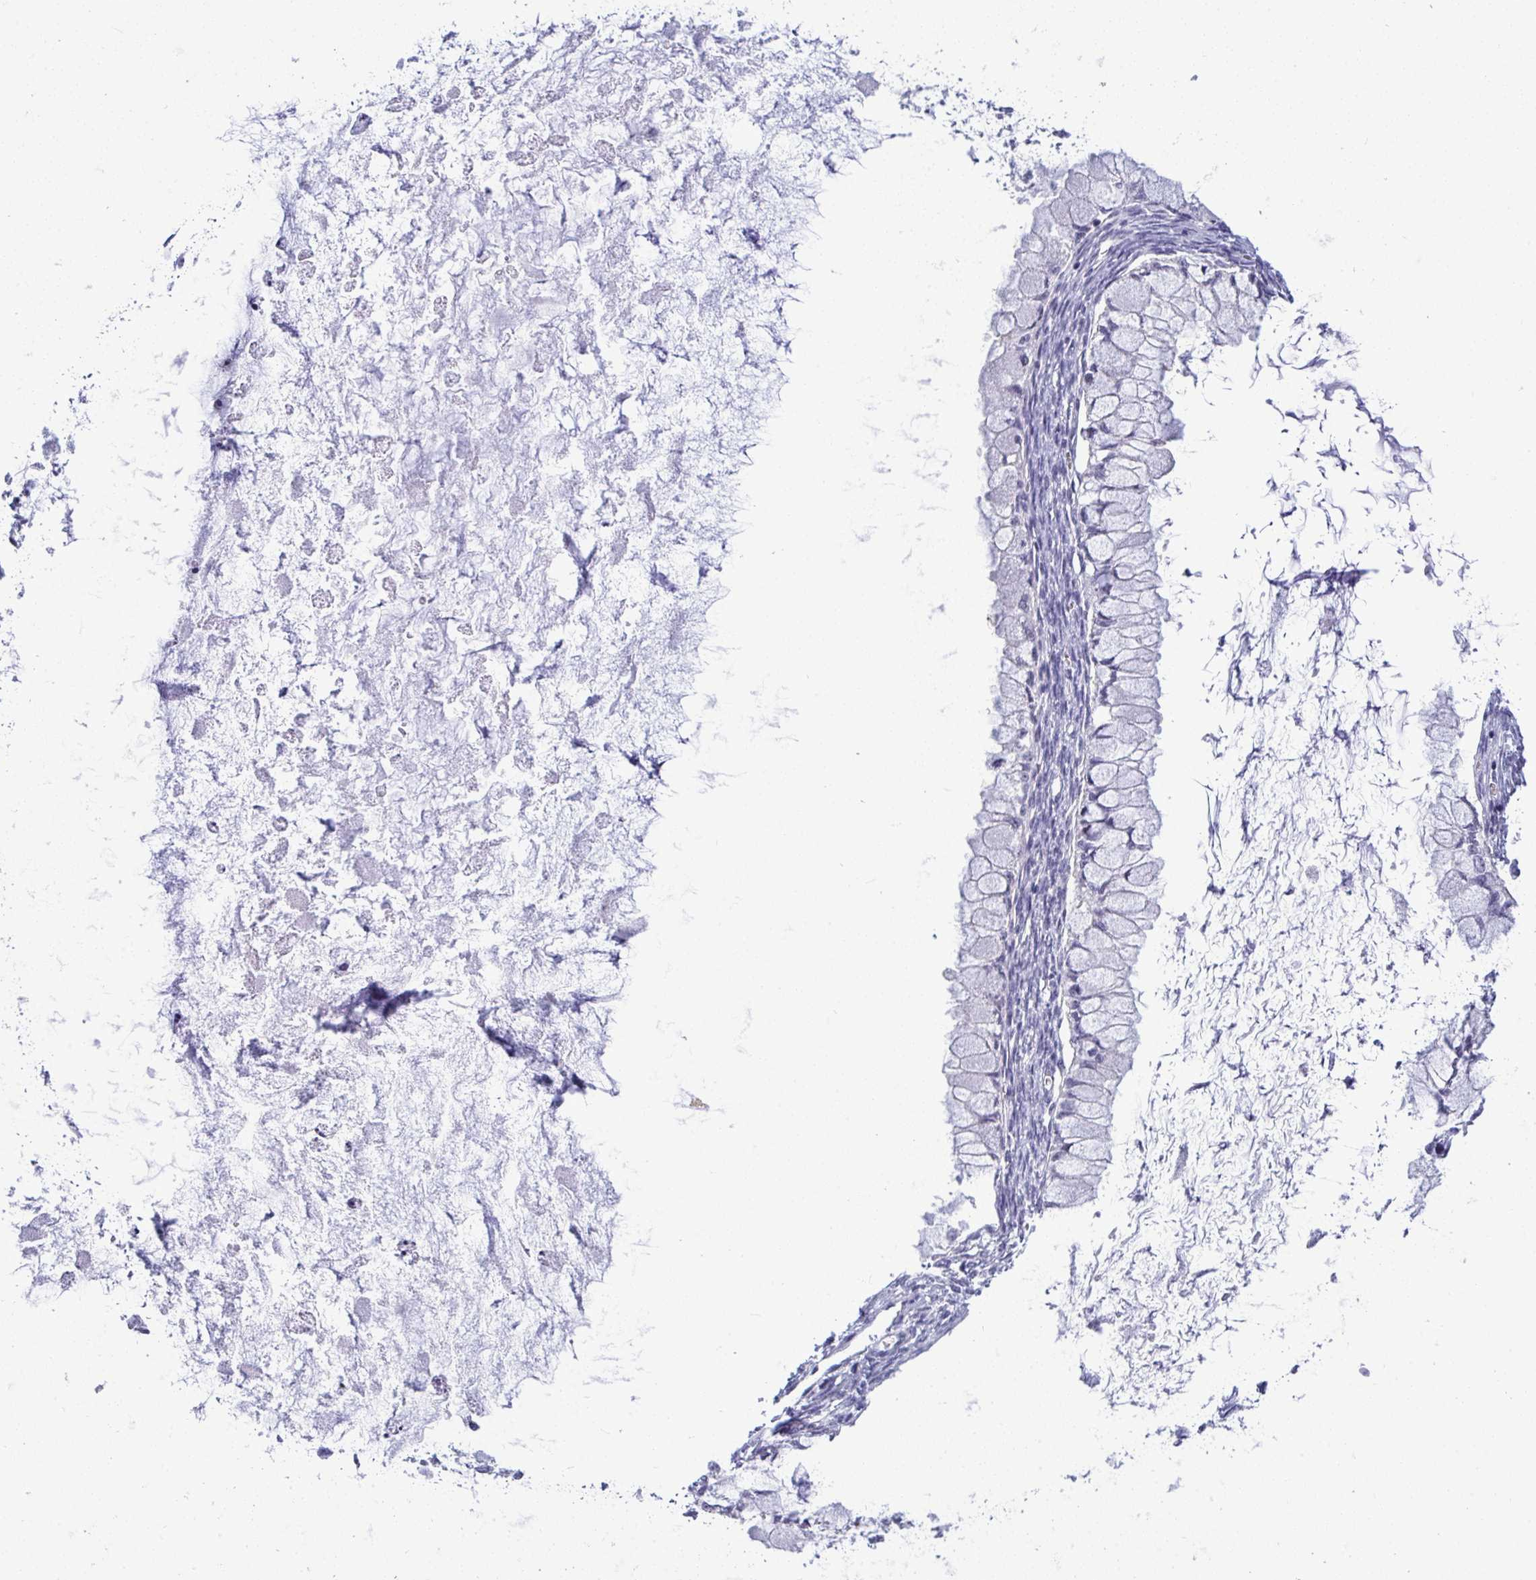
{"staining": {"intensity": "negative", "quantity": "none", "location": "none"}, "tissue": "ovarian cancer", "cell_type": "Tumor cells", "image_type": "cancer", "snomed": [{"axis": "morphology", "description": "Cystadenocarcinoma, mucinous, NOS"}, {"axis": "topography", "description": "Ovary"}], "caption": "Immunohistochemistry (IHC) image of neoplastic tissue: human mucinous cystadenocarcinoma (ovarian) stained with DAB shows no significant protein expression in tumor cells.", "gene": "YBX2", "patient": {"sex": "female", "age": 34}}